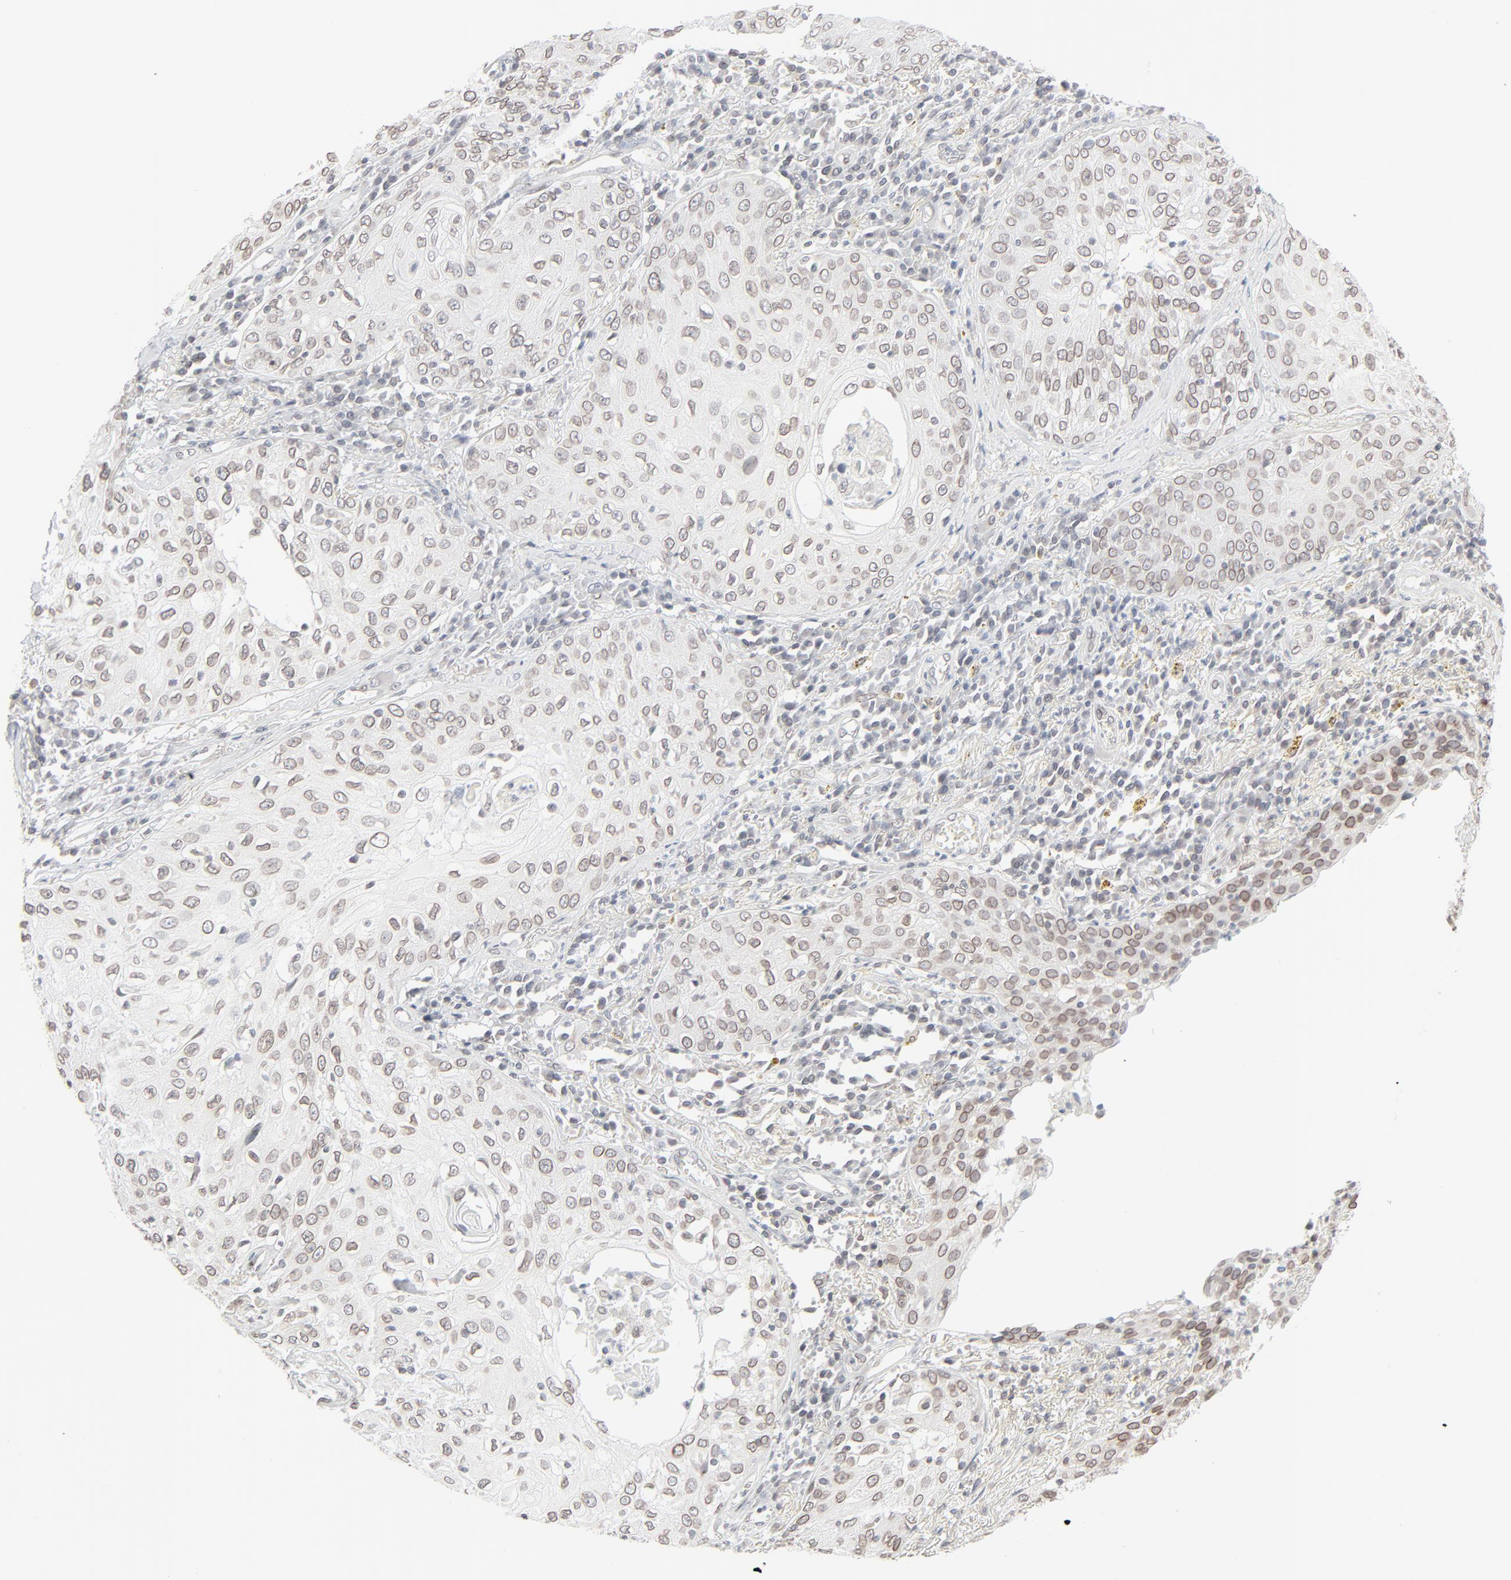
{"staining": {"intensity": "weak", "quantity": "<25%", "location": "cytoplasmic/membranous,nuclear"}, "tissue": "skin cancer", "cell_type": "Tumor cells", "image_type": "cancer", "snomed": [{"axis": "morphology", "description": "Squamous cell carcinoma, NOS"}, {"axis": "topography", "description": "Skin"}], "caption": "This photomicrograph is of skin cancer (squamous cell carcinoma) stained with immunohistochemistry to label a protein in brown with the nuclei are counter-stained blue. There is no expression in tumor cells. Nuclei are stained in blue.", "gene": "MAD1L1", "patient": {"sex": "male", "age": 65}}